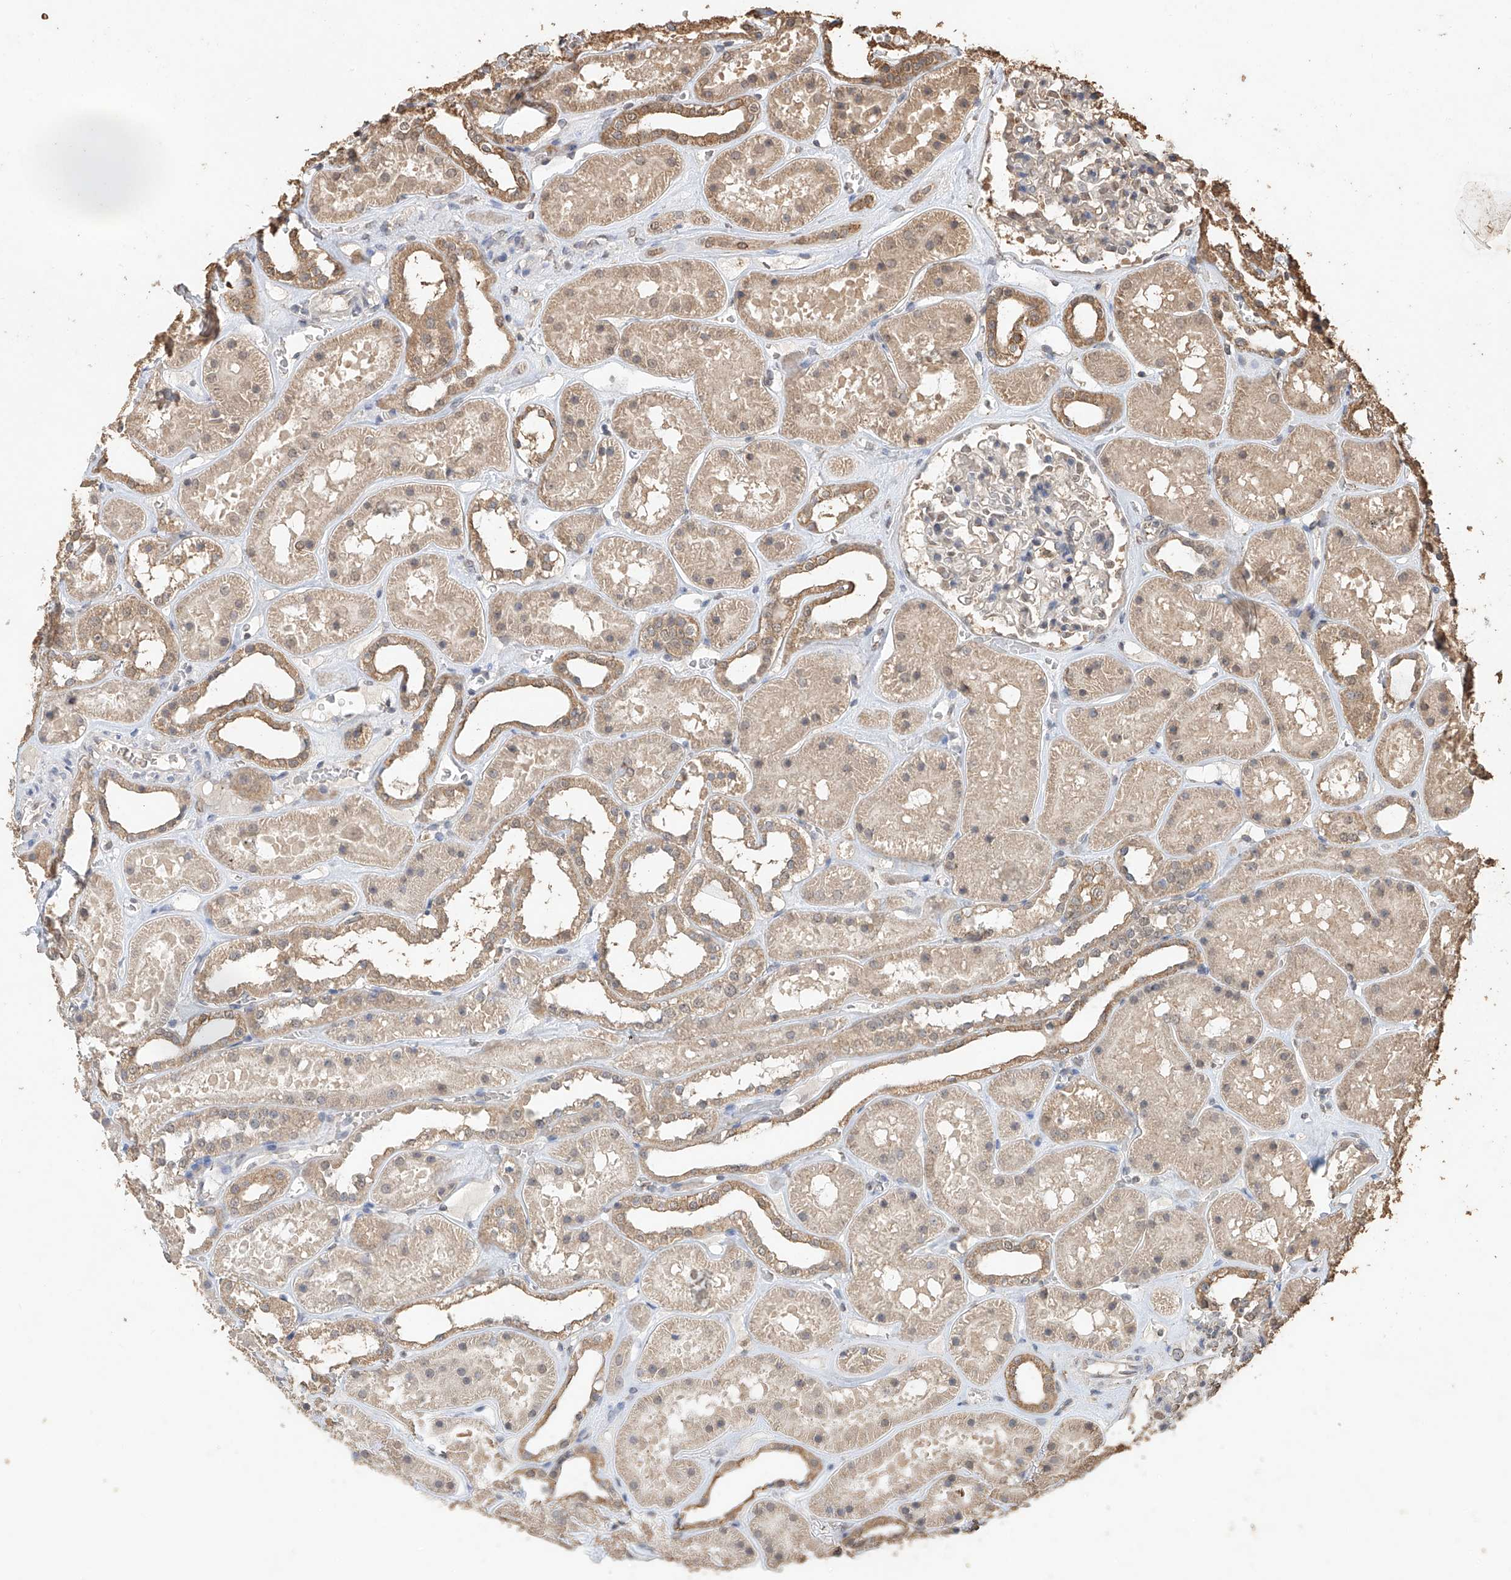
{"staining": {"intensity": "weak", "quantity": "25%-75%", "location": "cytoplasmic/membranous,nuclear"}, "tissue": "kidney", "cell_type": "Cells in glomeruli", "image_type": "normal", "snomed": [{"axis": "morphology", "description": "Normal tissue, NOS"}, {"axis": "topography", "description": "Kidney"}], "caption": "A micrograph showing weak cytoplasmic/membranous,nuclear staining in approximately 25%-75% of cells in glomeruli in benign kidney, as visualized by brown immunohistochemical staining.", "gene": "ELOVL1", "patient": {"sex": "female", "age": 41}}